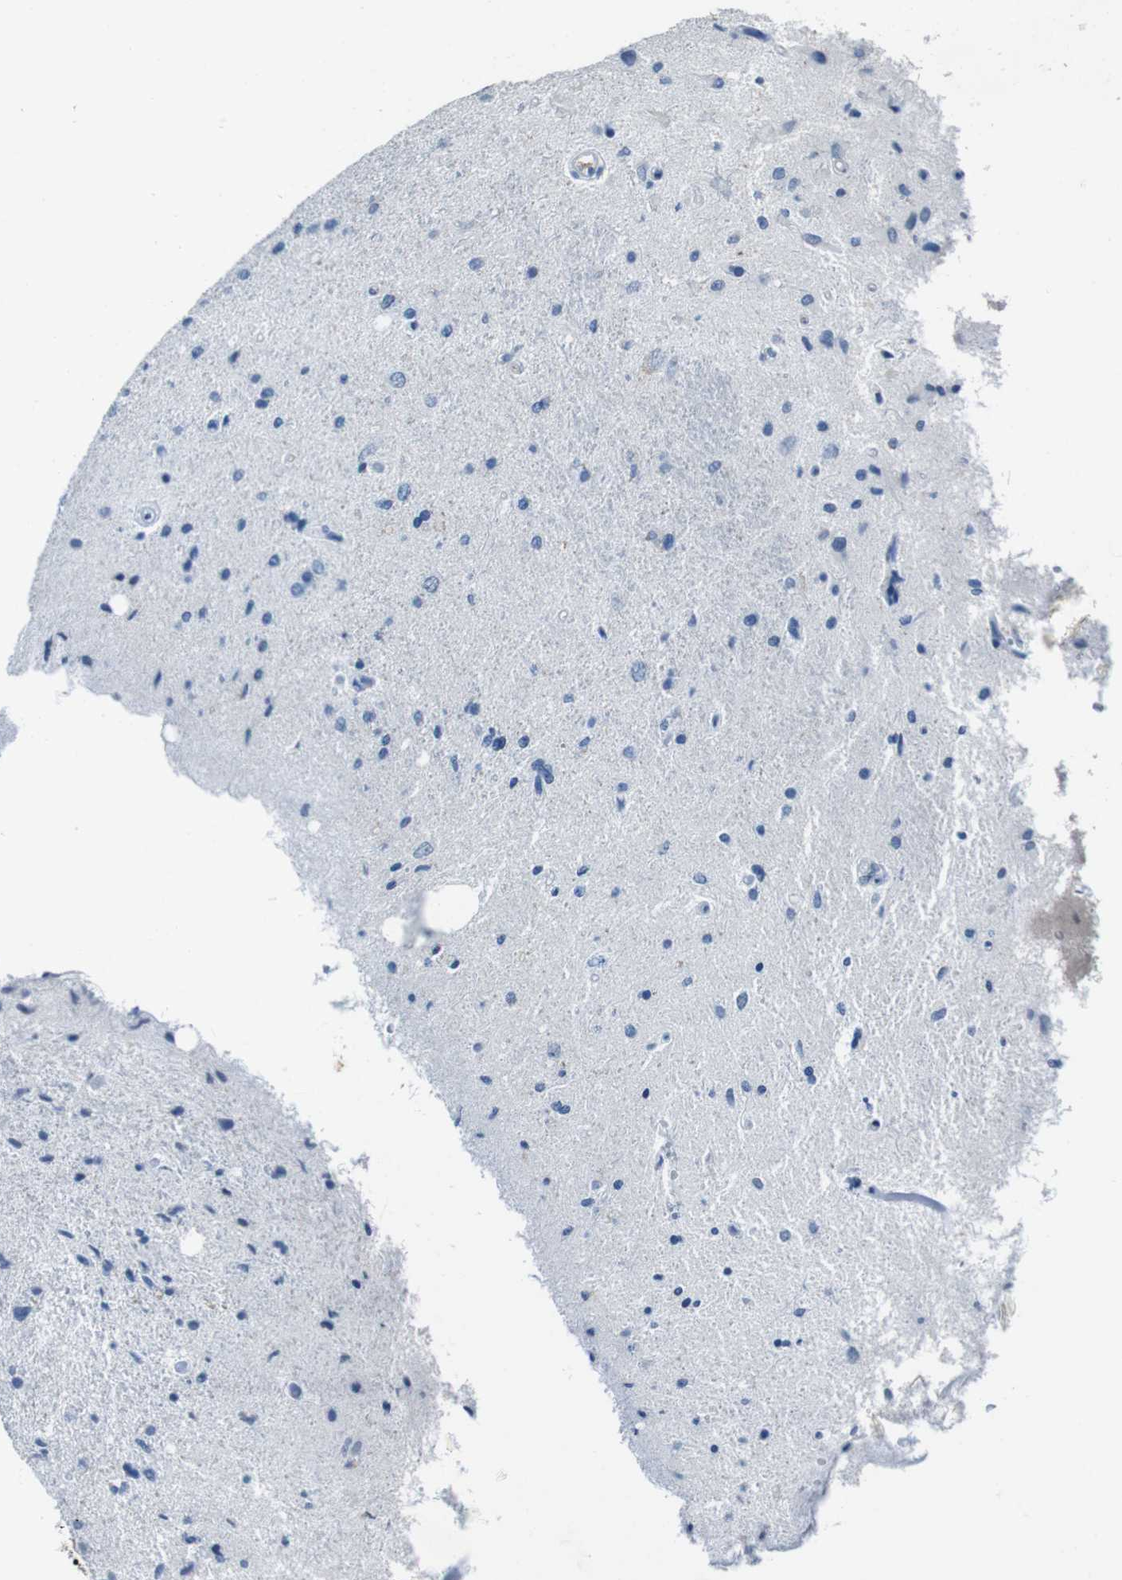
{"staining": {"intensity": "negative", "quantity": "none", "location": "none"}, "tissue": "glioma", "cell_type": "Tumor cells", "image_type": "cancer", "snomed": [{"axis": "morphology", "description": "Glioma, malignant, Low grade"}, {"axis": "topography", "description": "Brain"}], "caption": "DAB (3,3'-diaminobenzidine) immunohistochemical staining of human low-grade glioma (malignant) displays no significant expression in tumor cells. Brightfield microscopy of immunohistochemistry (IHC) stained with DAB (3,3'-diaminobenzidine) (brown) and hematoxylin (blue), captured at high magnification.", "gene": "CDHR2", "patient": {"sex": "male", "age": 77}}